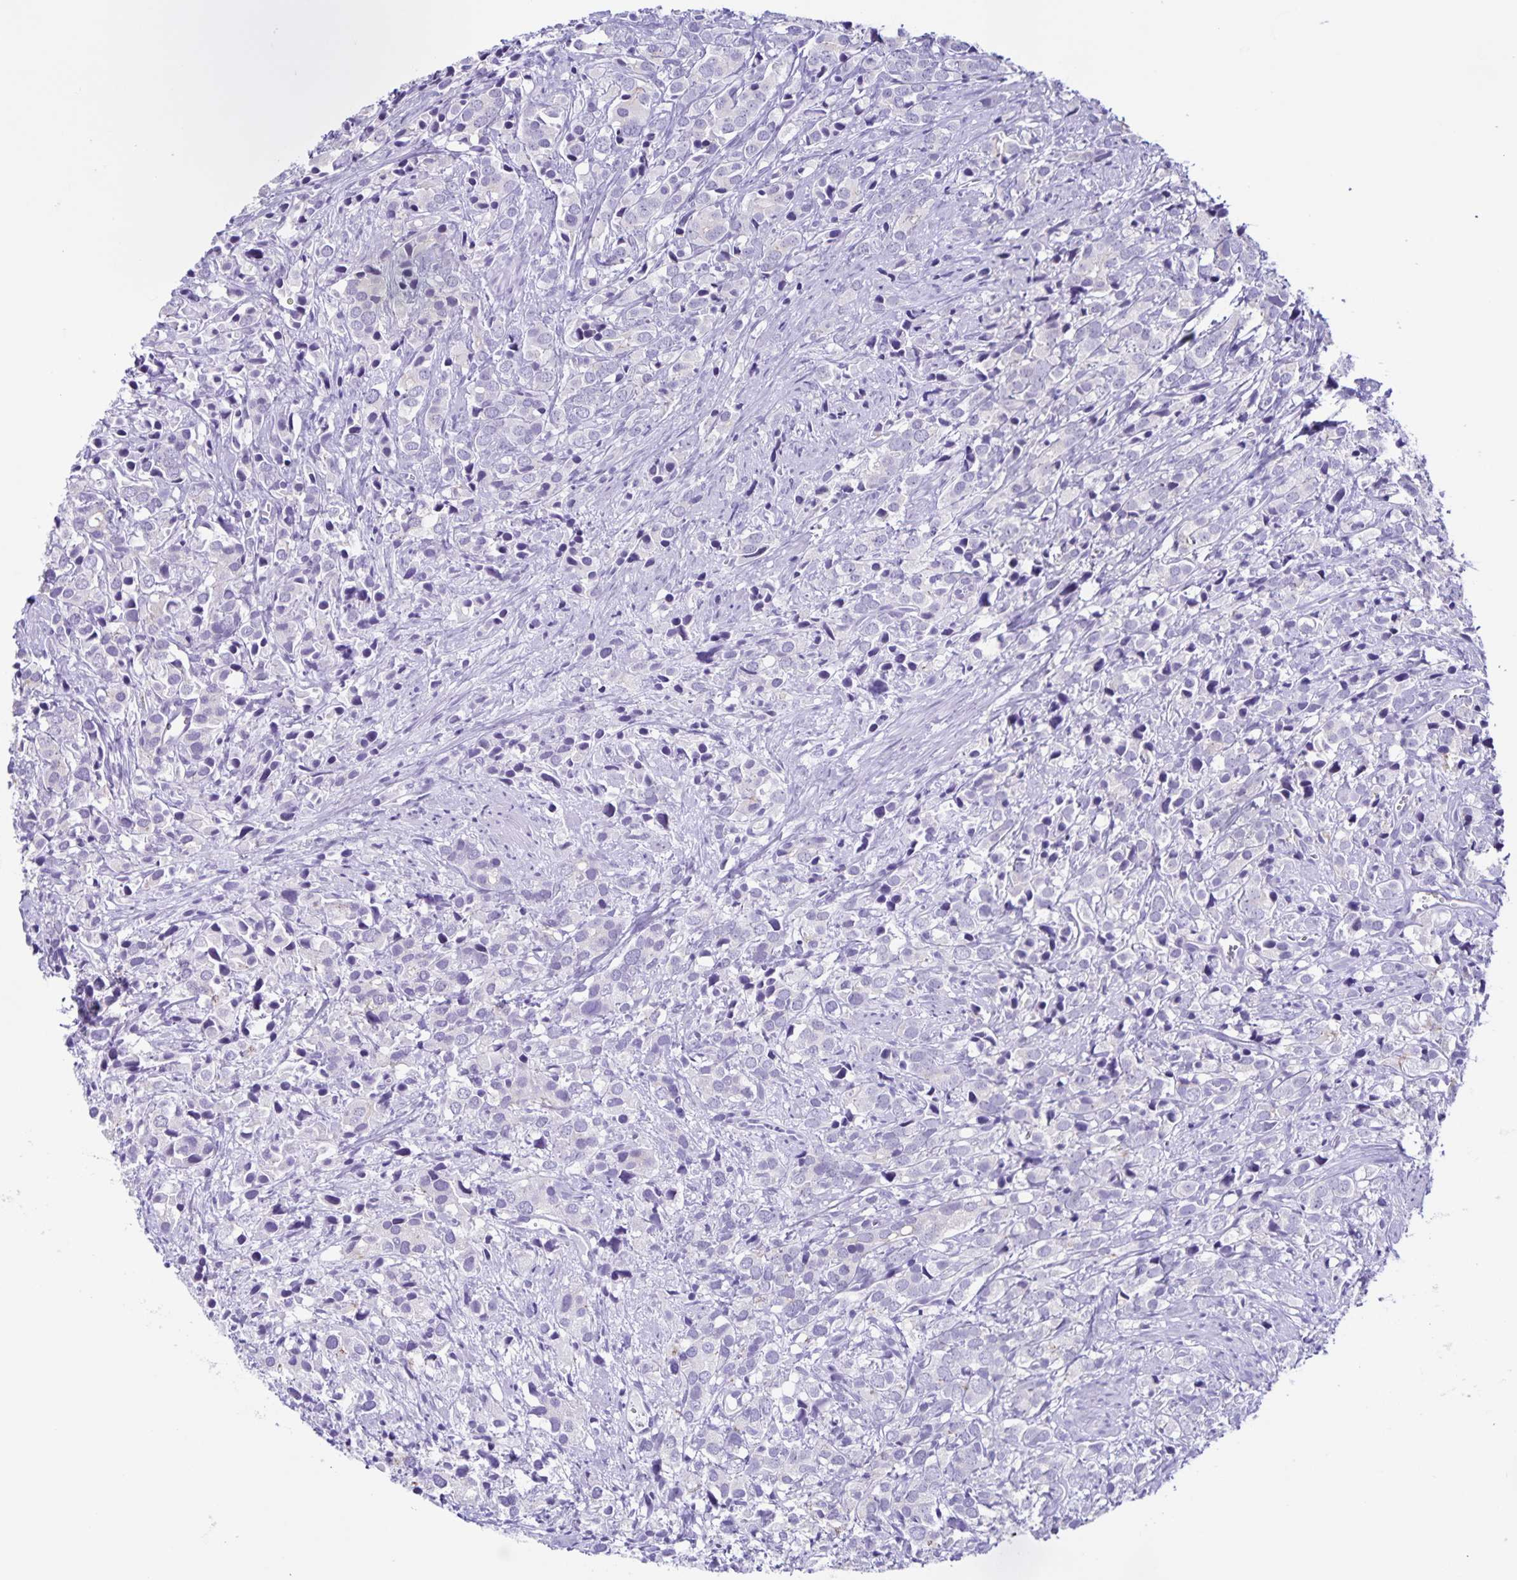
{"staining": {"intensity": "negative", "quantity": "none", "location": "none"}, "tissue": "prostate cancer", "cell_type": "Tumor cells", "image_type": "cancer", "snomed": [{"axis": "morphology", "description": "Adenocarcinoma, High grade"}, {"axis": "topography", "description": "Prostate"}], "caption": "Protein analysis of prostate cancer exhibits no significant expression in tumor cells.", "gene": "FAM170A", "patient": {"sex": "male", "age": 86}}